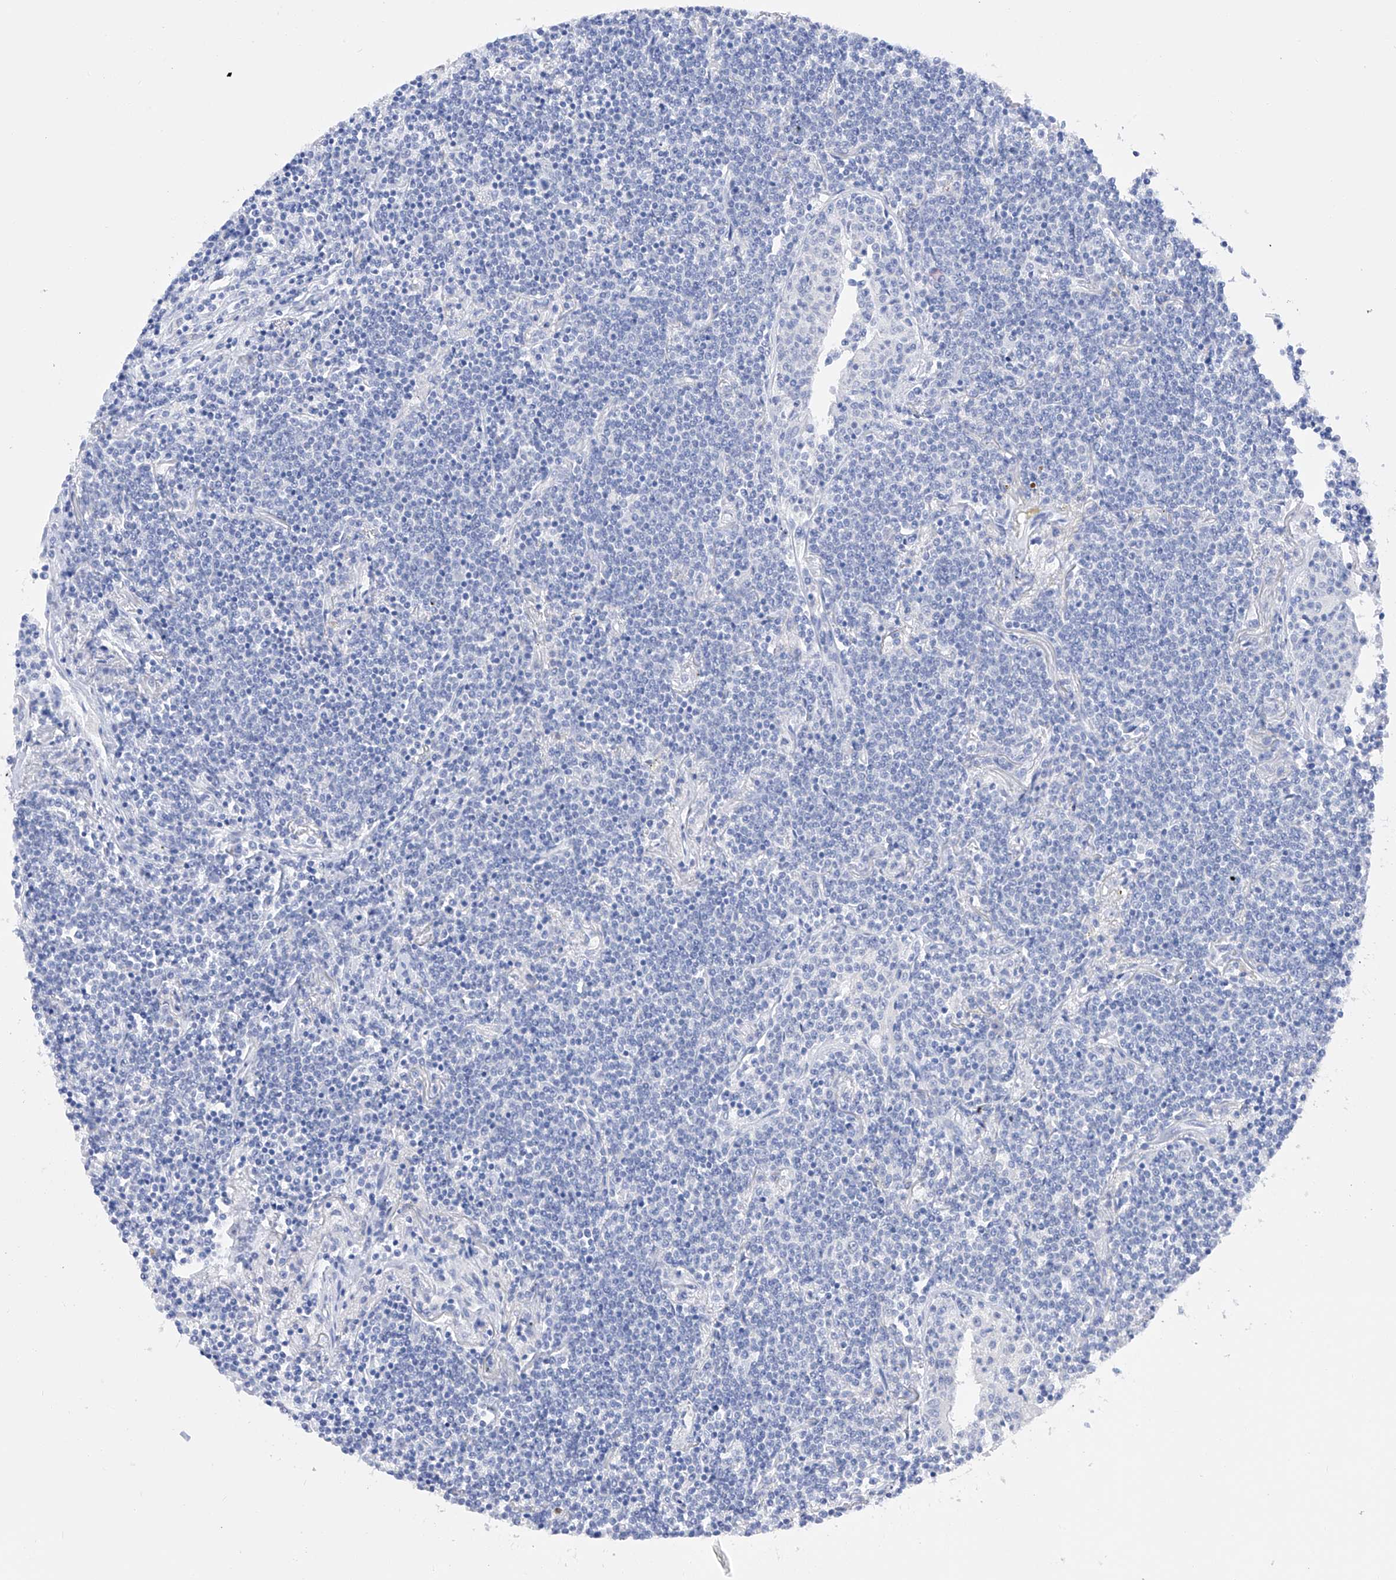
{"staining": {"intensity": "negative", "quantity": "none", "location": "none"}, "tissue": "lymphoma", "cell_type": "Tumor cells", "image_type": "cancer", "snomed": [{"axis": "morphology", "description": "Malignant lymphoma, non-Hodgkin's type, Low grade"}, {"axis": "topography", "description": "Lung"}], "caption": "Immunohistochemistry image of malignant lymphoma, non-Hodgkin's type (low-grade) stained for a protein (brown), which reveals no positivity in tumor cells.", "gene": "FLG", "patient": {"sex": "female", "age": 71}}